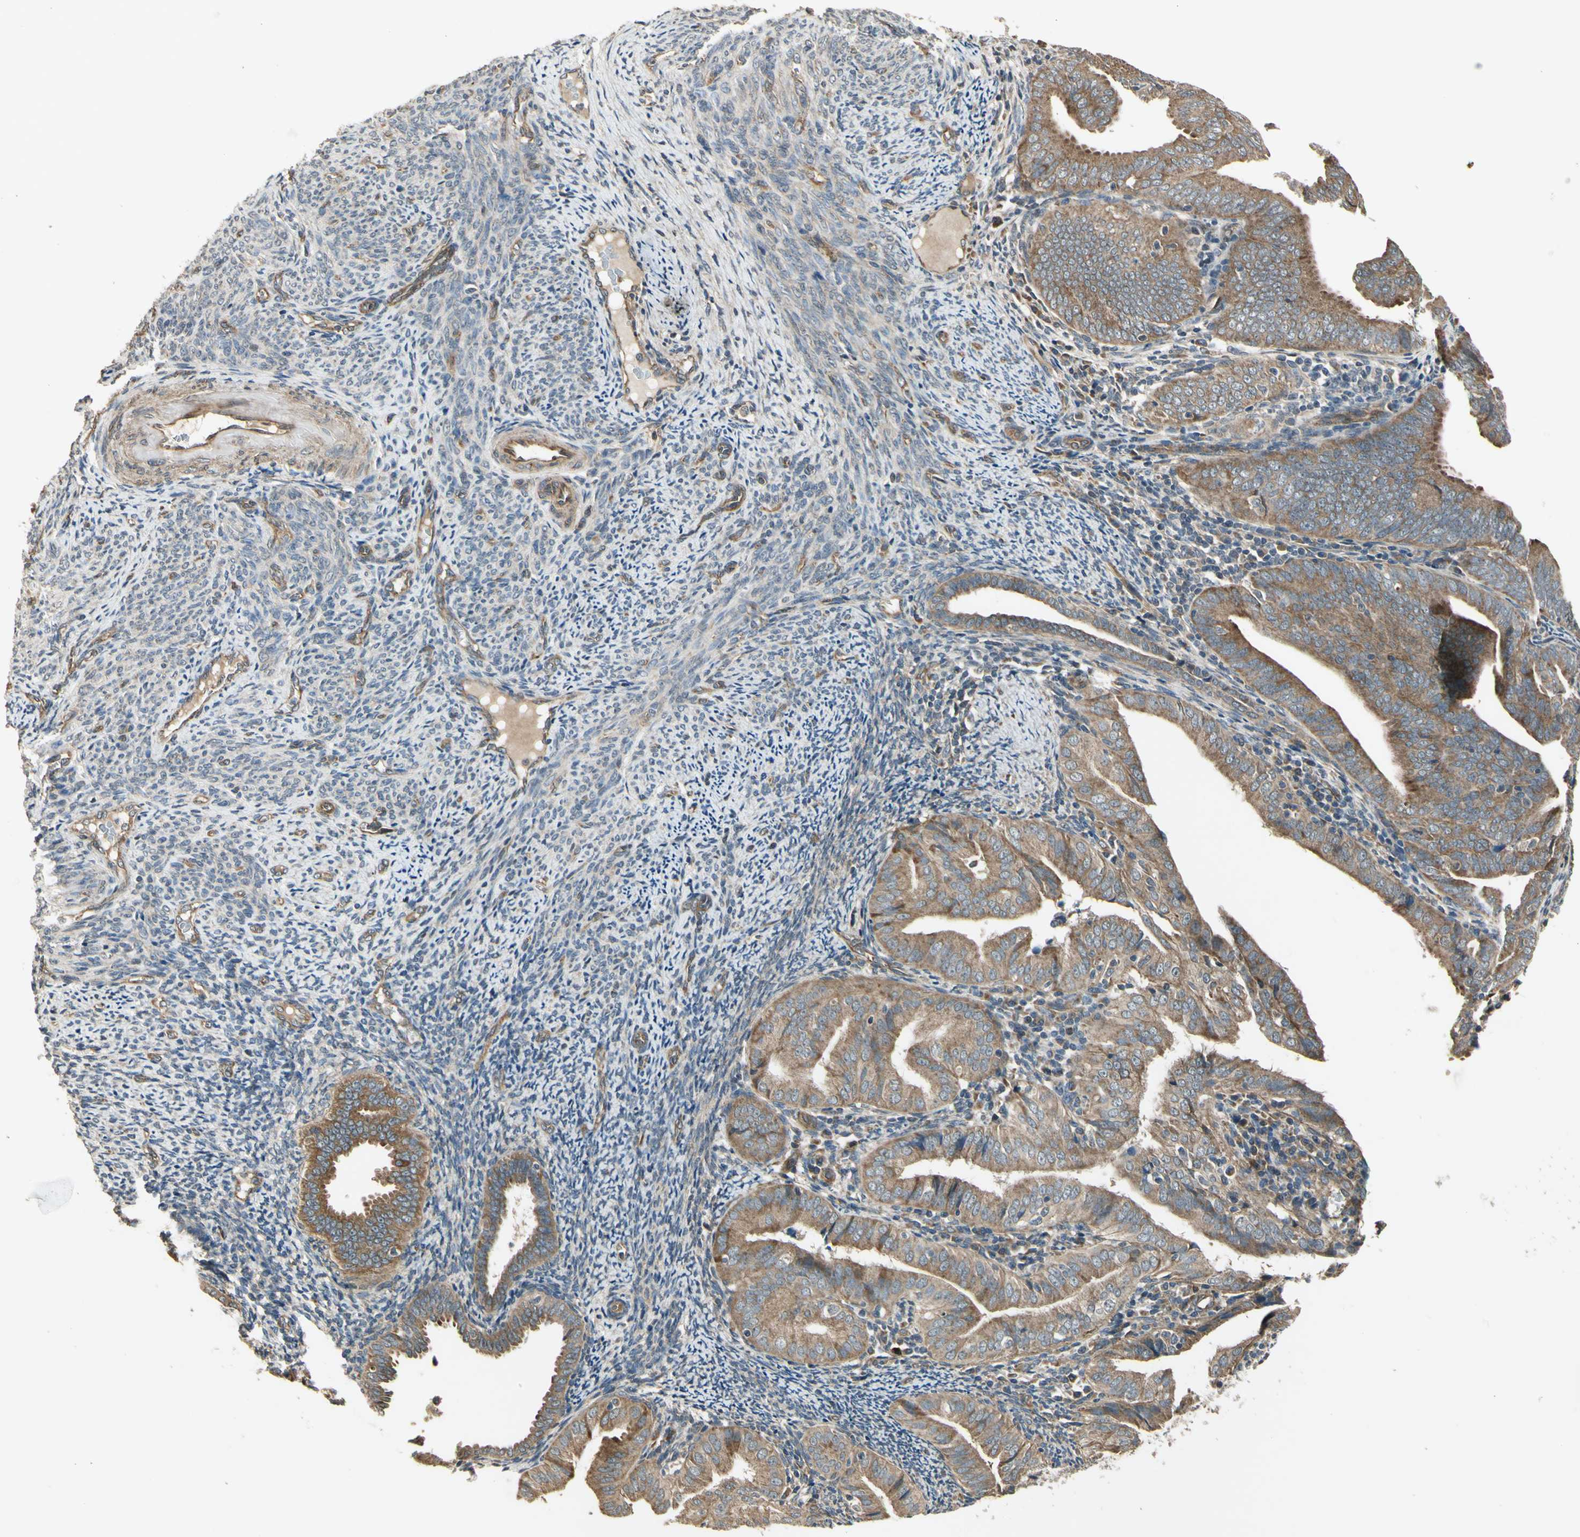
{"staining": {"intensity": "moderate", "quantity": ">75%", "location": "cytoplasmic/membranous"}, "tissue": "endometrial cancer", "cell_type": "Tumor cells", "image_type": "cancer", "snomed": [{"axis": "morphology", "description": "Adenocarcinoma, NOS"}, {"axis": "topography", "description": "Endometrium"}], "caption": "This is a photomicrograph of immunohistochemistry staining of endometrial cancer, which shows moderate staining in the cytoplasmic/membranous of tumor cells.", "gene": "EFNB2", "patient": {"sex": "female", "age": 58}}